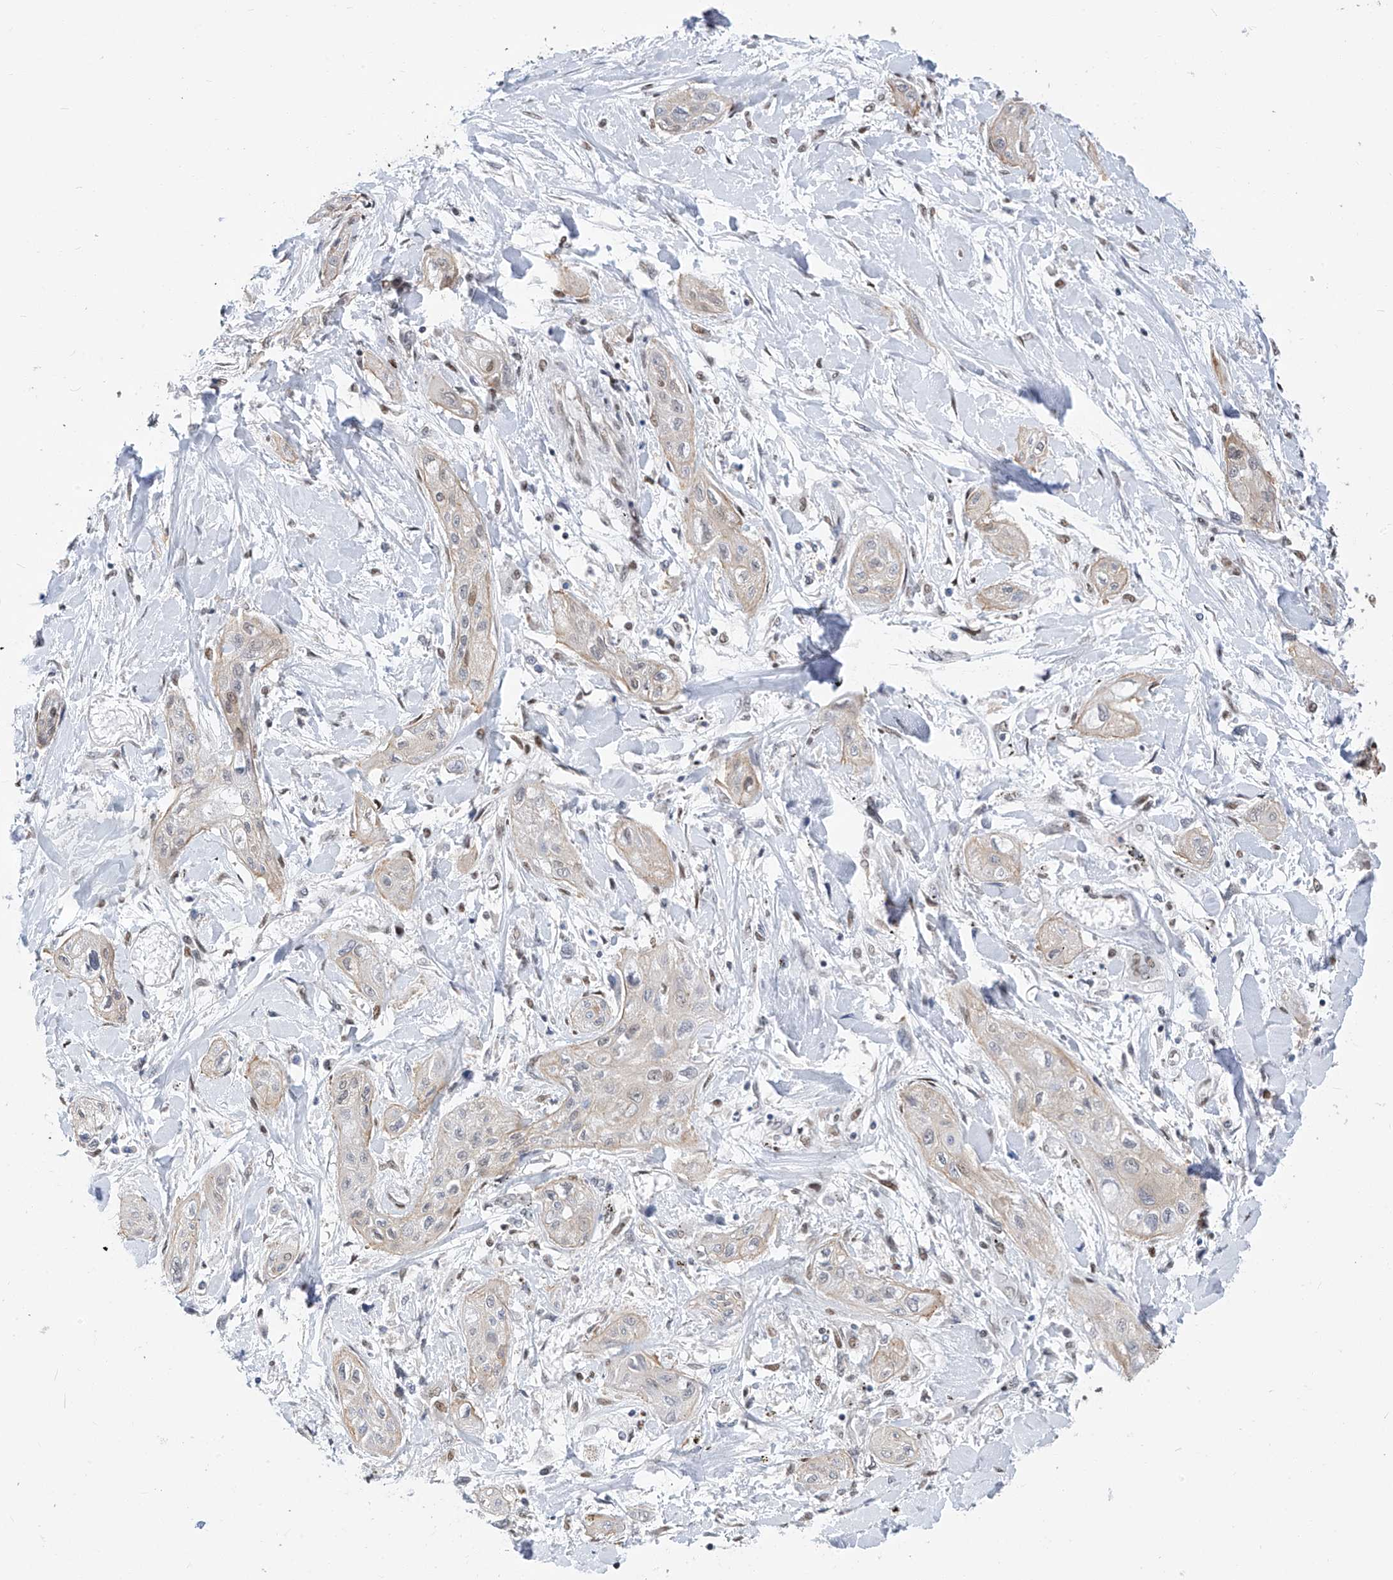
{"staining": {"intensity": "weak", "quantity": "25%-75%", "location": "nuclear"}, "tissue": "lung cancer", "cell_type": "Tumor cells", "image_type": "cancer", "snomed": [{"axis": "morphology", "description": "Squamous cell carcinoma, NOS"}, {"axis": "topography", "description": "Lung"}], "caption": "An immunohistochemistry image of neoplastic tissue is shown. Protein staining in brown labels weak nuclear positivity in lung cancer within tumor cells.", "gene": "KHSRP", "patient": {"sex": "female", "age": 47}}